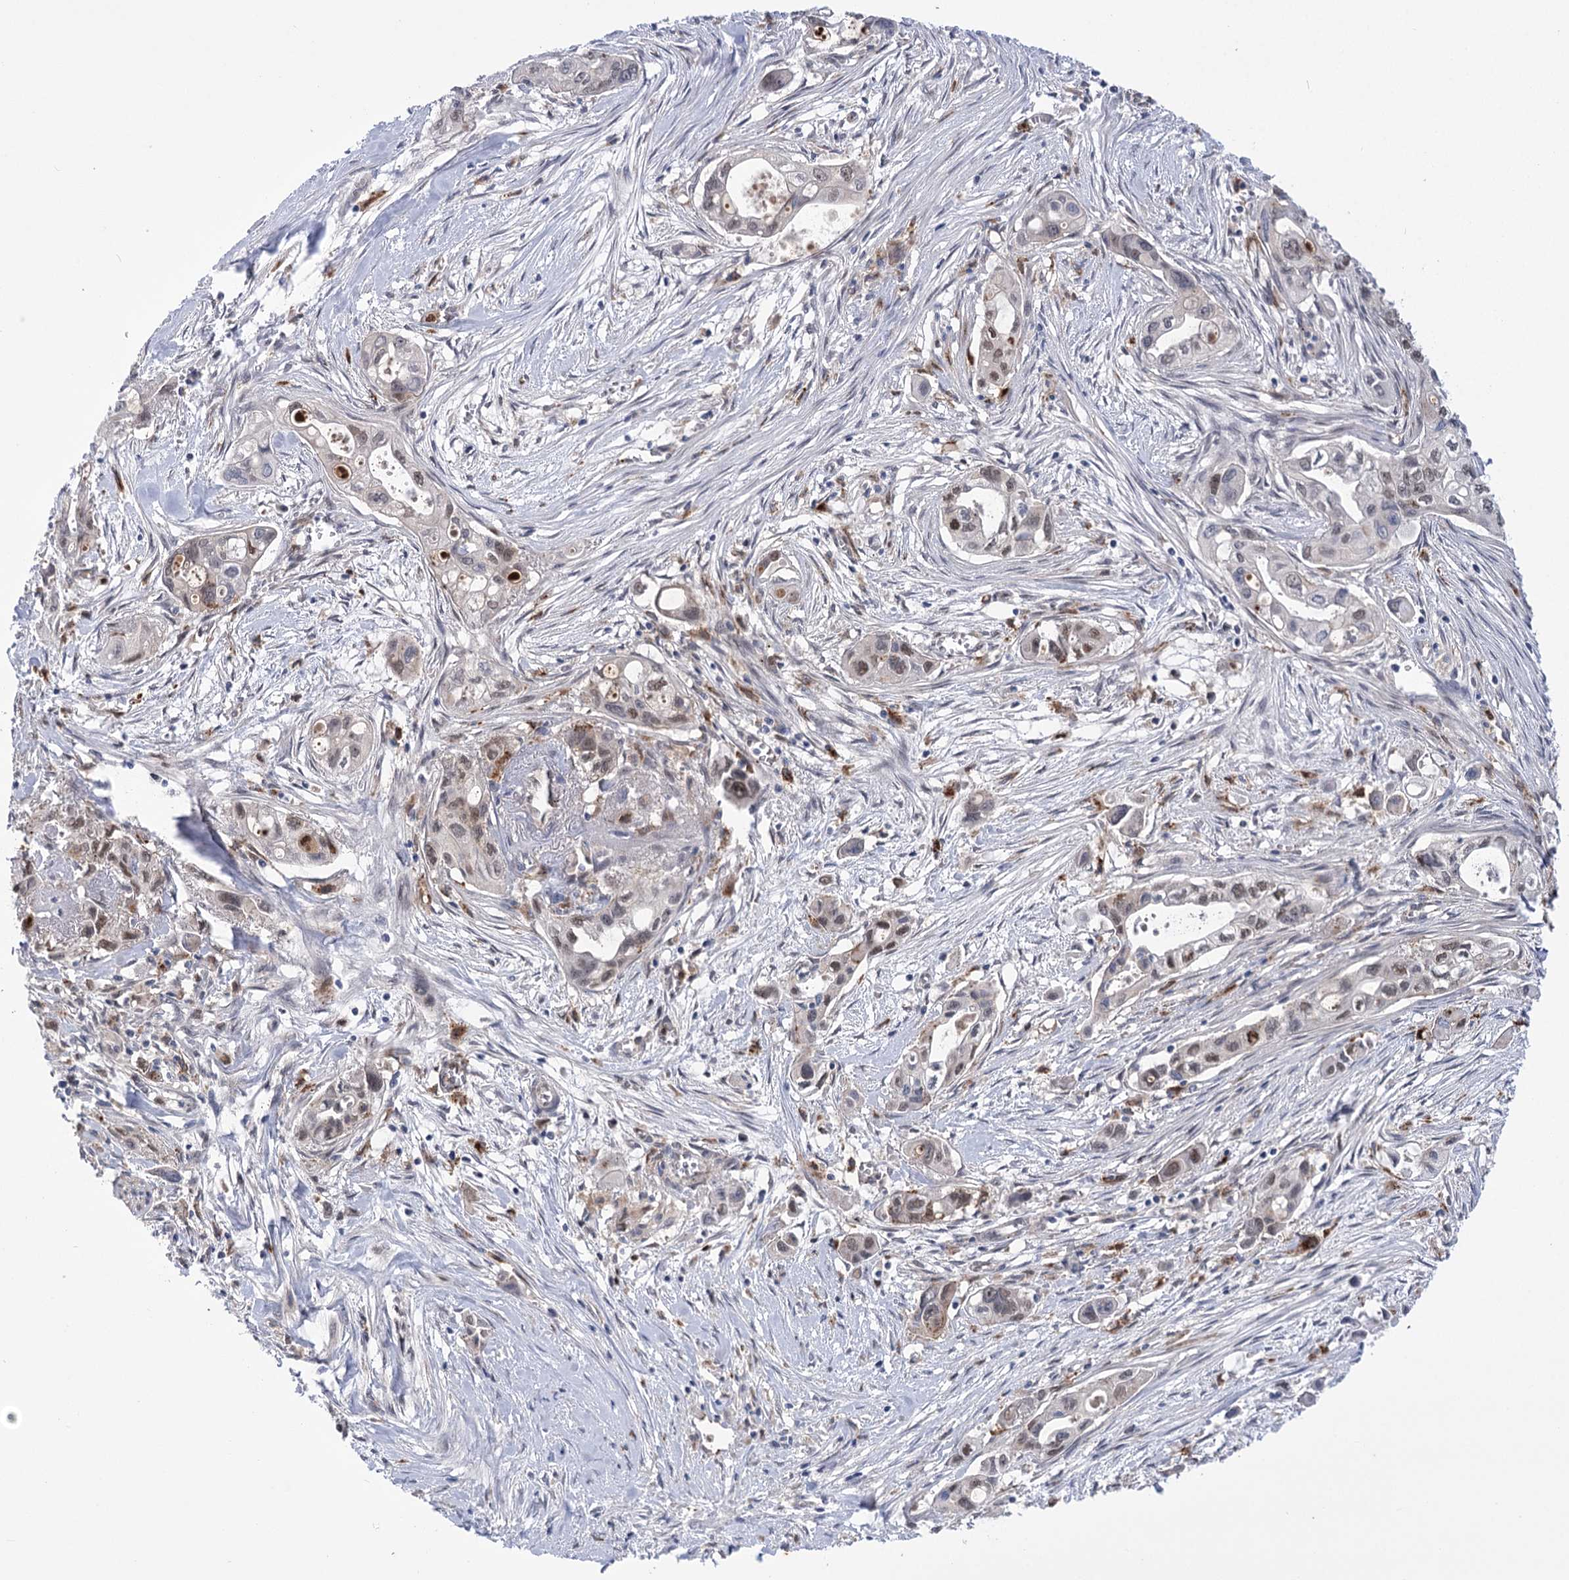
{"staining": {"intensity": "moderate", "quantity": ">75%", "location": "nuclear"}, "tissue": "pancreatic cancer", "cell_type": "Tumor cells", "image_type": "cancer", "snomed": [{"axis": "morphology", "description": "Adenocarcinoma, NOS"}, {"axis": "topography", "description": "Pancreas"}], "caption": "Immunohistochemistry (IHC) image of human pancreatic cancer (adenocarcinoma) stained for a protein (brown), which displays medium levels of moderate nuclear expression in about >75% of tumor cells.", "gene": "SIAE", "patient": {"sex": "male", "age": 75}}